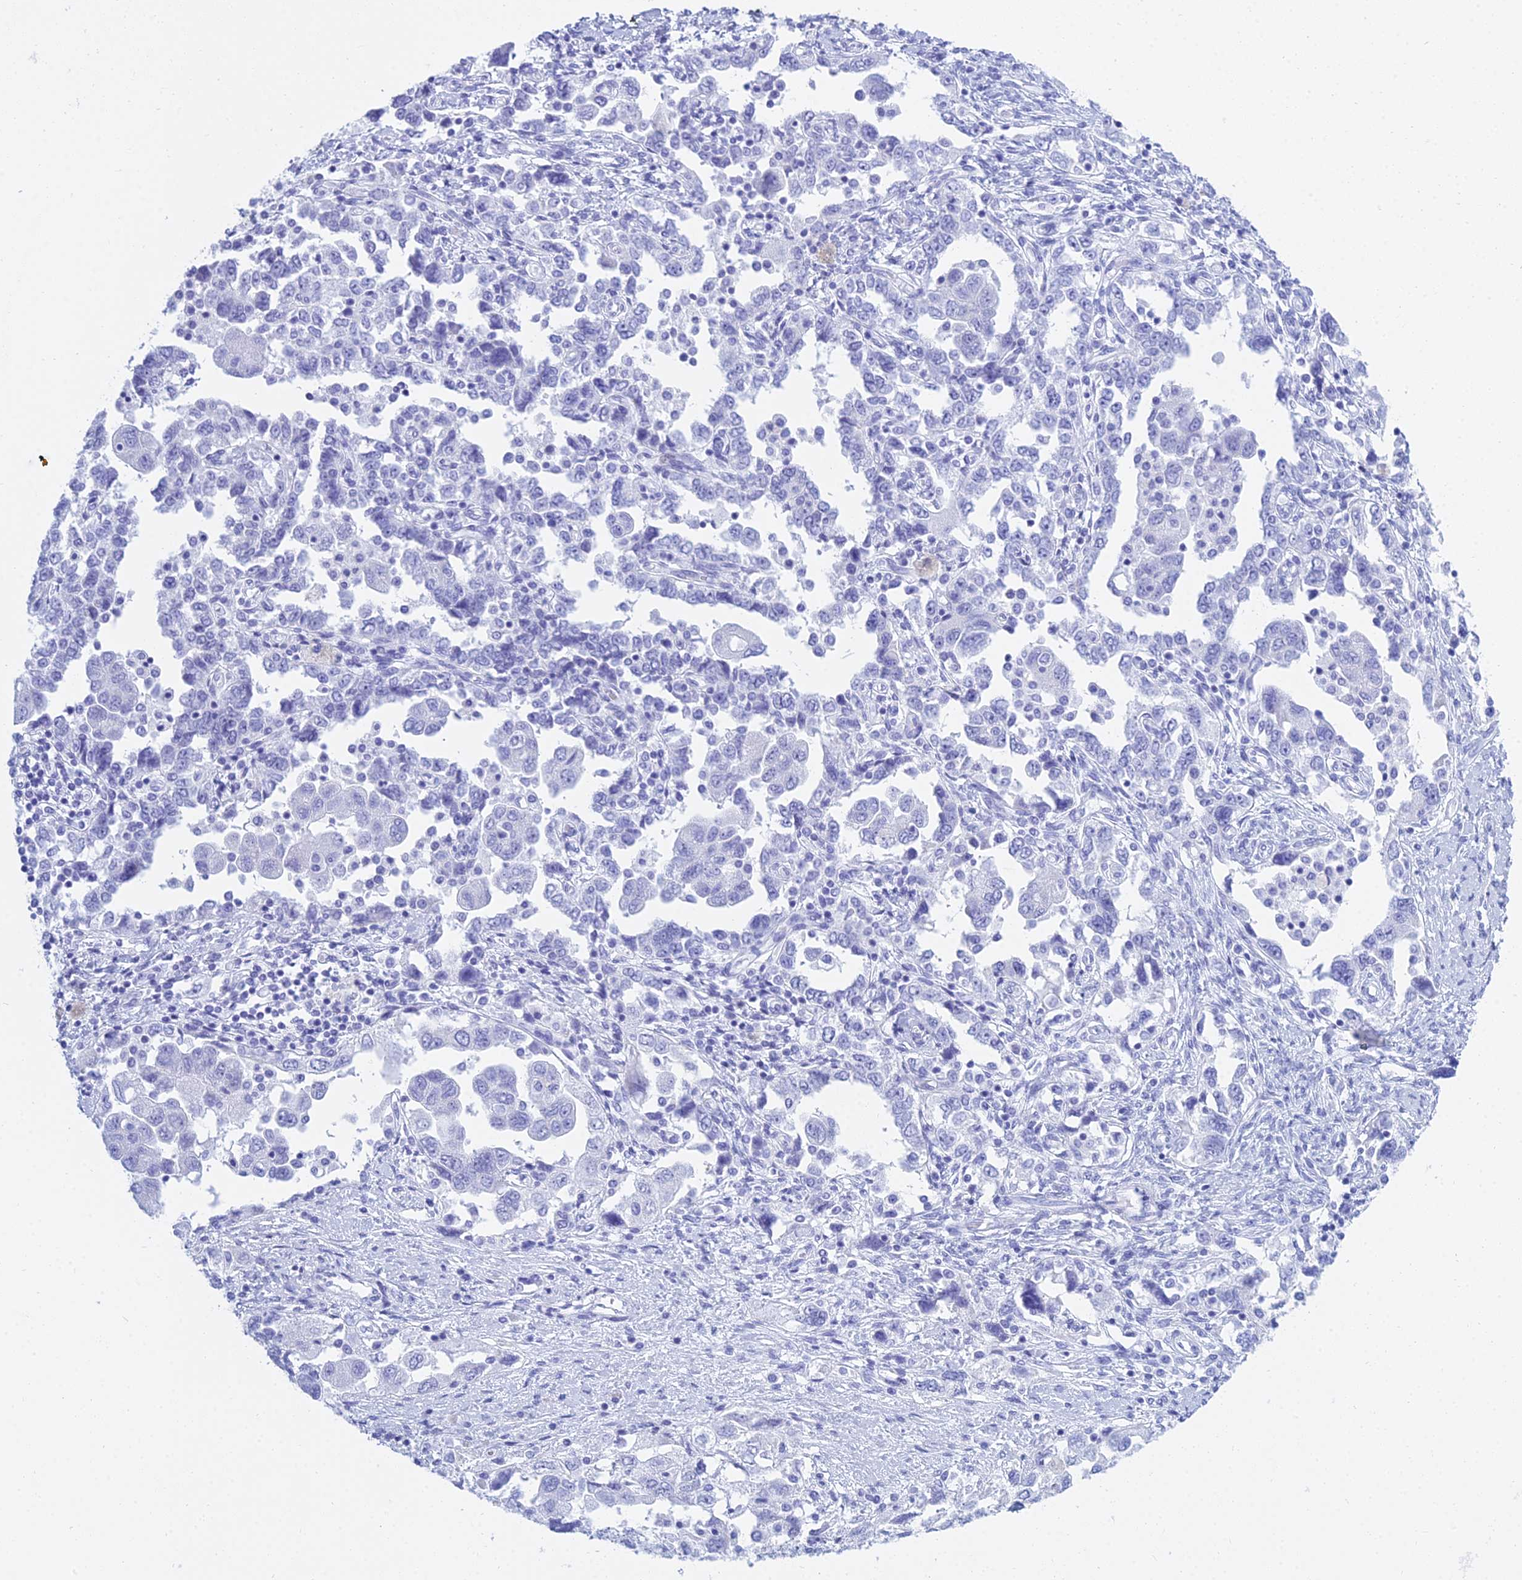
{"staining": {"intensity": "negative", "quantity": "none", "location": "none"}, "tissue": "ovarian cancer", "cell_type": "Tumor cells", "image_type": "cancer", "snomed": [{"axis": "morphology", "description": "Carcinoma, NOS"}, {"axis": "morphology", "description": "Cystadenocarcinoma, serous, NOS"}, {"axis": "topography", "description": "Ovary"}], "caption": "An image of human ovarian carcinoma is negative for staining in tumor cells. The staining was performed using DAB (3,3'-diaminobenzidine) to visualize the protein expression in brown, while the nuclei were stained in blue with hematoxylin (Magnification: 20x).", "gene": "PATE4", "patient": {"sex": "female", "age": 69}}